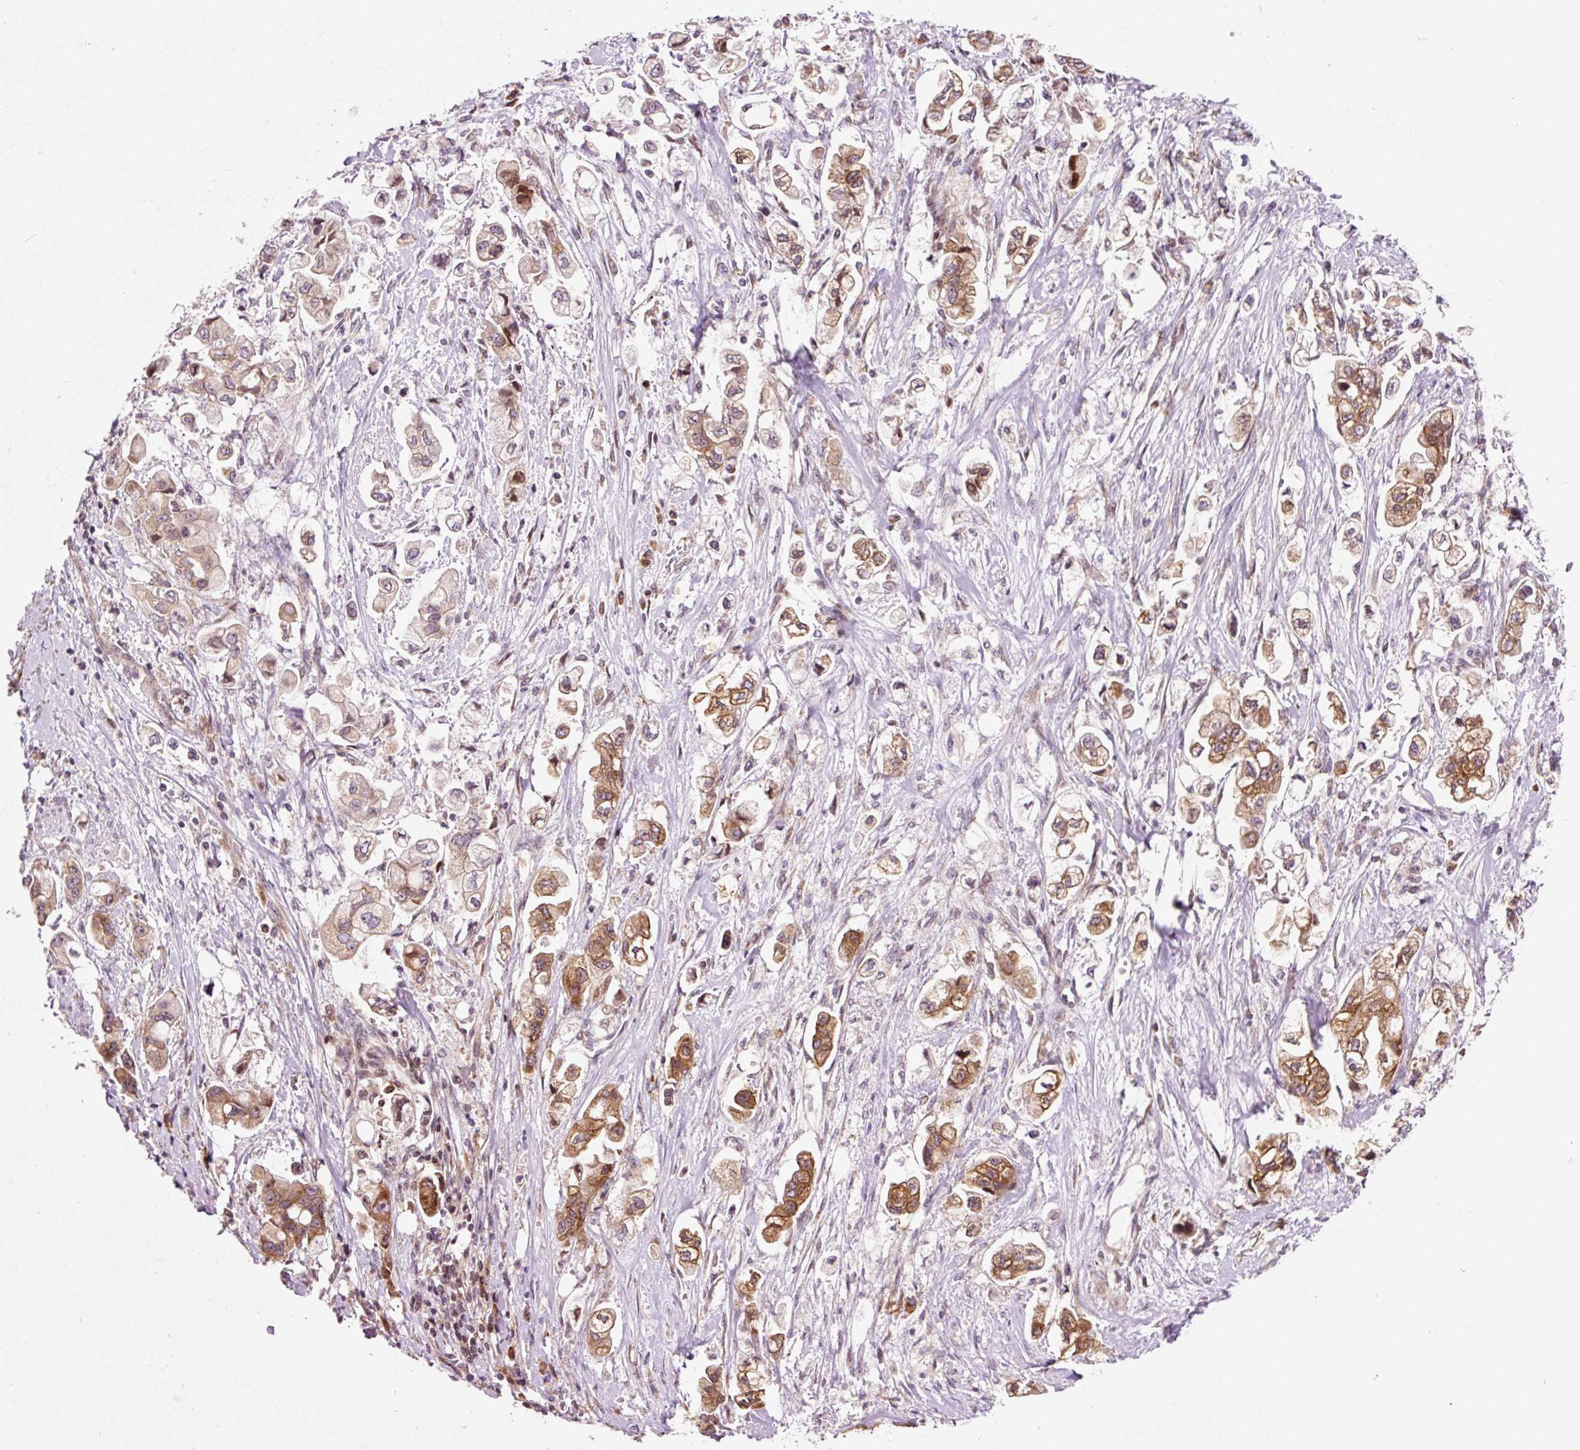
{"staining": {"intensity": "moderate", "quantity": ">75%", "location": "cytoplasmic/membranous"}, "tissue": "stomach cancer", "cell_type": "Tumor cells", "image_type": "cancer", "snomed": [{"axis": "morphology", "description": "Adenocarcinoma, NOS"}, {"axis": "topography", "description": "Stomach"}], "caption": "A medium amount of moderate cytoplasmic/membranous expression is identified in approximately >75% of tumor cells in adenocarcinoma (stomach) tissue.", "gene": "RPL41", "patient": {"sex": "male", "age": 62}}